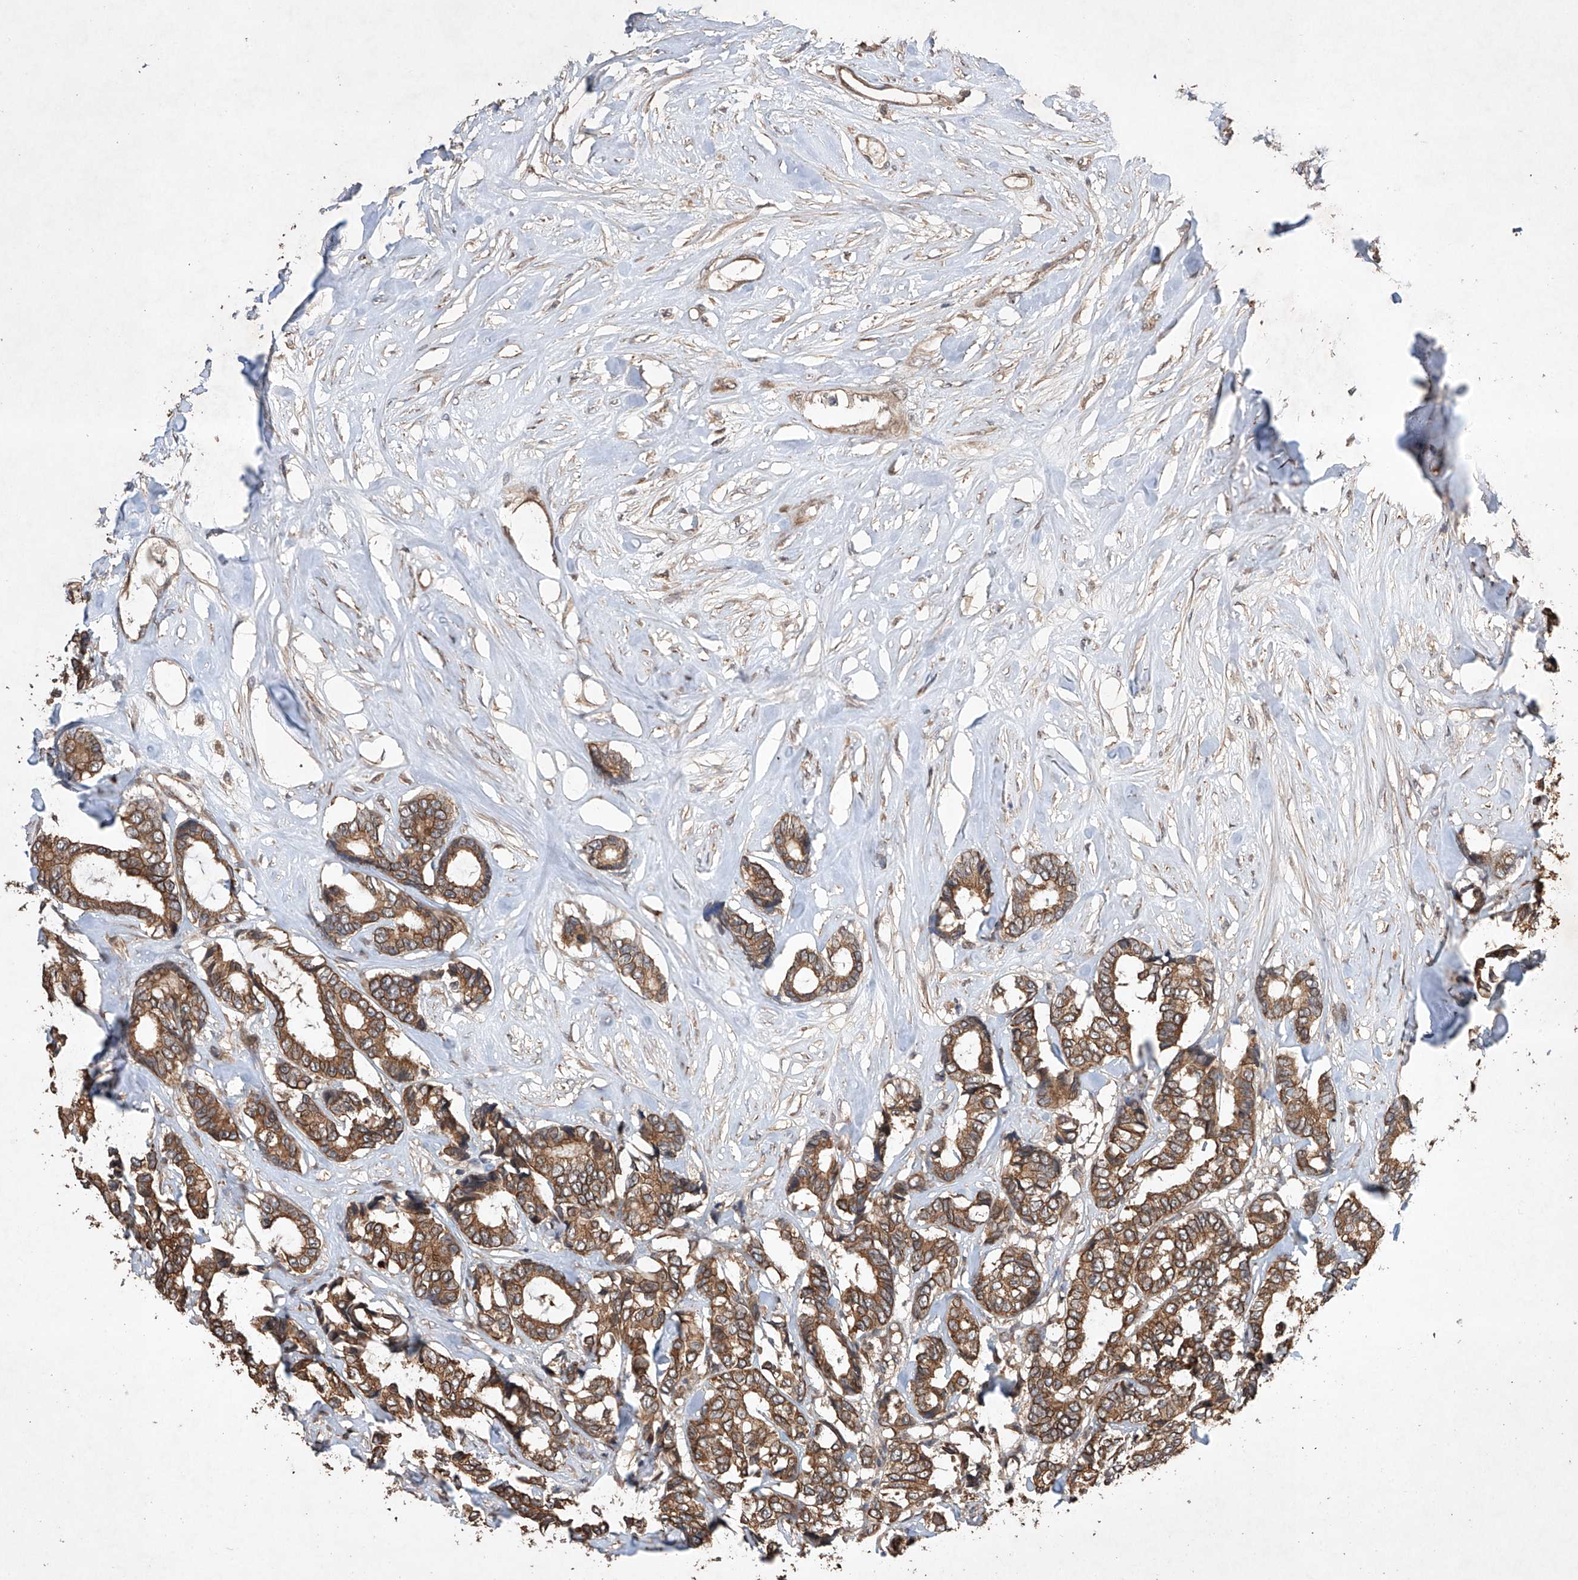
{"staining": {"intensity": "moderate", "quantity": ">75%", "location": "cytoplasmic/membranous"}, "tissue": "breast cancer", "cell_type": "Tumor cells", "image_type": "cancer", "snomed": [{"axis": "morphology", "description": "Duct carcinoma"}, {"axis": "topography", "description": "Breast"}], "caption": "IHC photomicrograph of neoplastic tissue: human intraductal carcinoma (breast) stained using immunohistochemistry (IHC) demonstrates medium levels of moderate protein expression localized specifically in the cytoplasmic/membranous of tumor cells, appearing as a cytoplasmic/membranous brown color.", "gene": "LURAP1", "patient": {"sex": "female", "age": 87}}